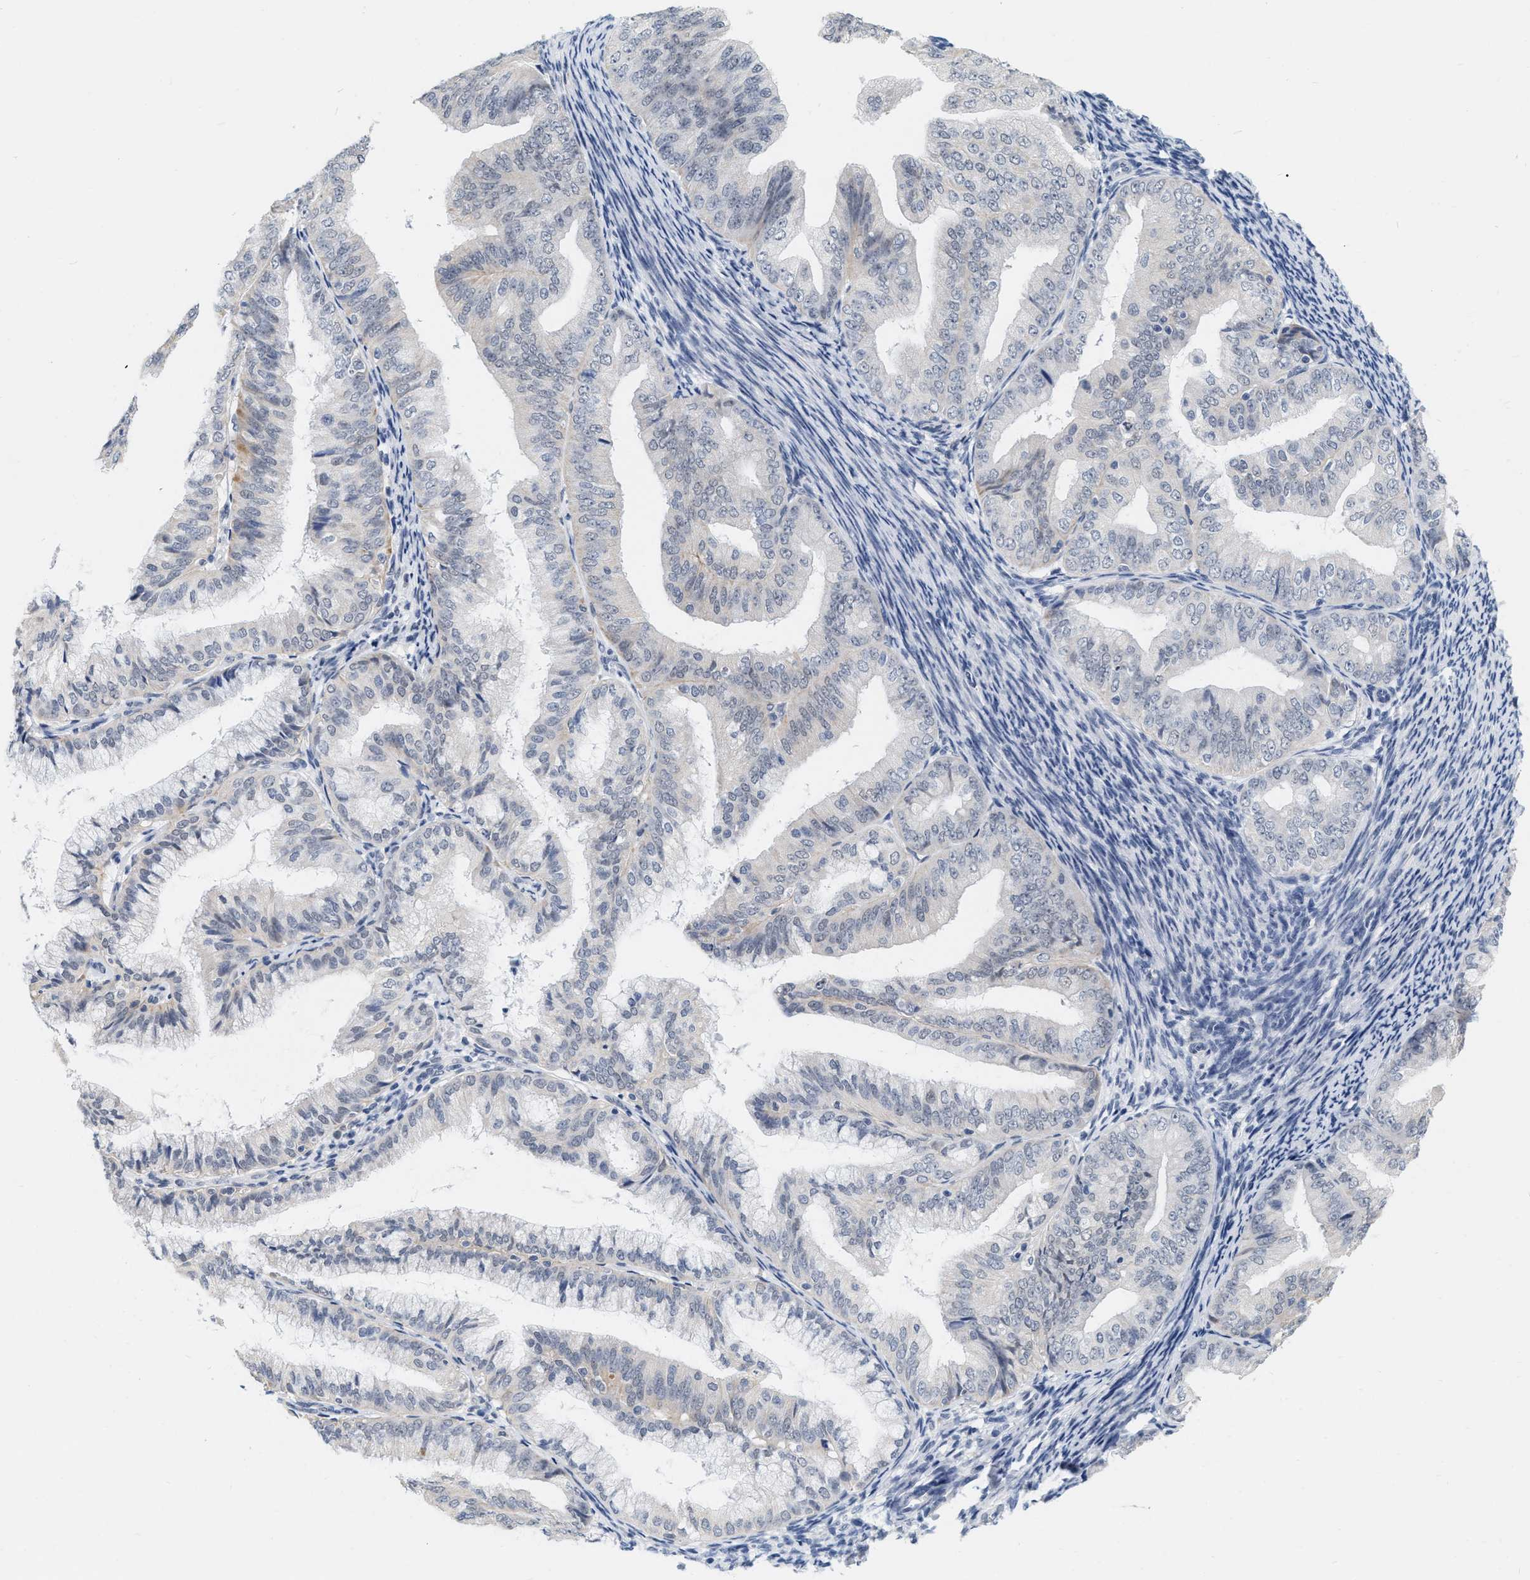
{"staining": {"intensity": "weak", "quantity": "<25%", "location": "nuclear"}, "tissue": "endometrial cancer", "cell_type": "Tumor cells", "image_type": "cancer", "snomed": [{"axis": "morphology", "description": "Adenocarcinoma, NOS"}, {"axis": "topography", "description": "Endometrium"}], "caption": "This is a image of IHC staining of endometrial adenocarcinoma, which shows no positivity in tumor cells.", "gene": "XIRP1", "patient": {"sex": "female", "age": 63}}